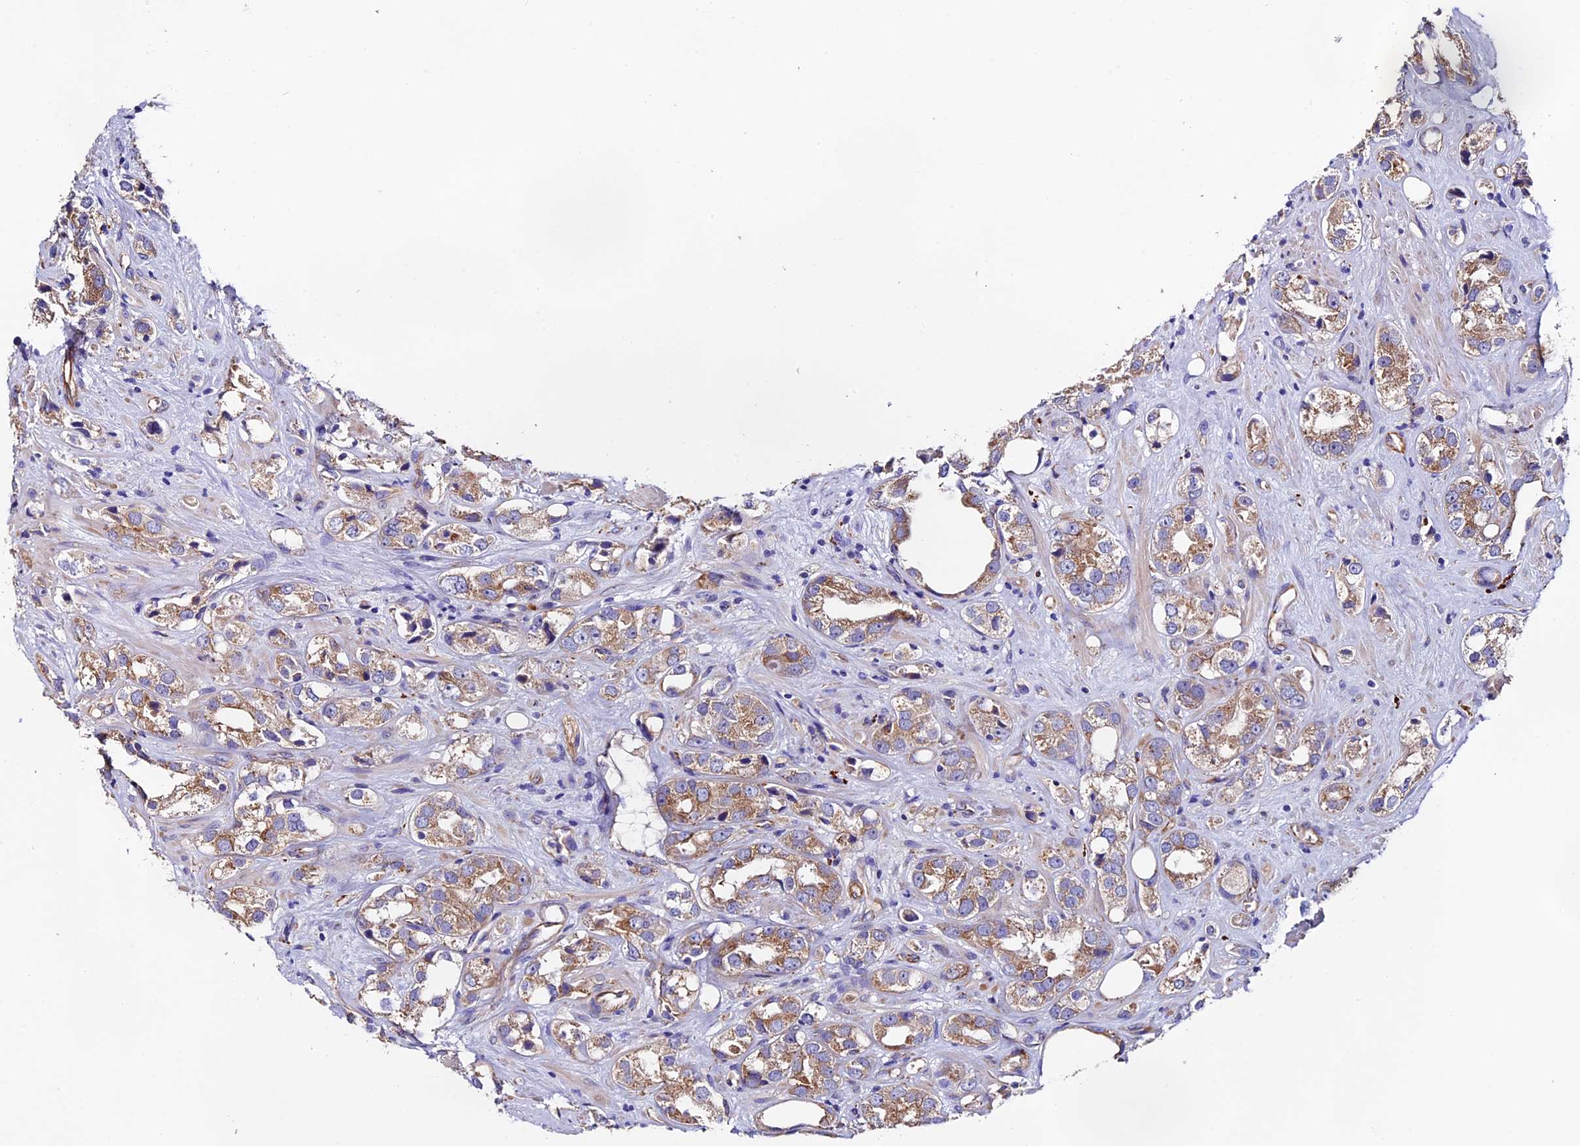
{"staining": {"intensity": "moderate", "quantity": ">75%", "location": "cytoplasmic/membranous"}, "tissue": "prostate cancer", "cell_type": "Tumor cells", "image_type": "cancer", "snomed": [{"axis": "morphology", "description": "Adenocarcinoma, NOS"}, {"axis": "topography", "description": "Prostate"}], "caption": "Protein staining of prostate cancer (adenocarcinoma) tissue shows moderate cytoplasmic/membranous positivity in approximately >75% of tumor cells.", "gene": "CLN5", "patient": {"sex": "male", "age": 79}}